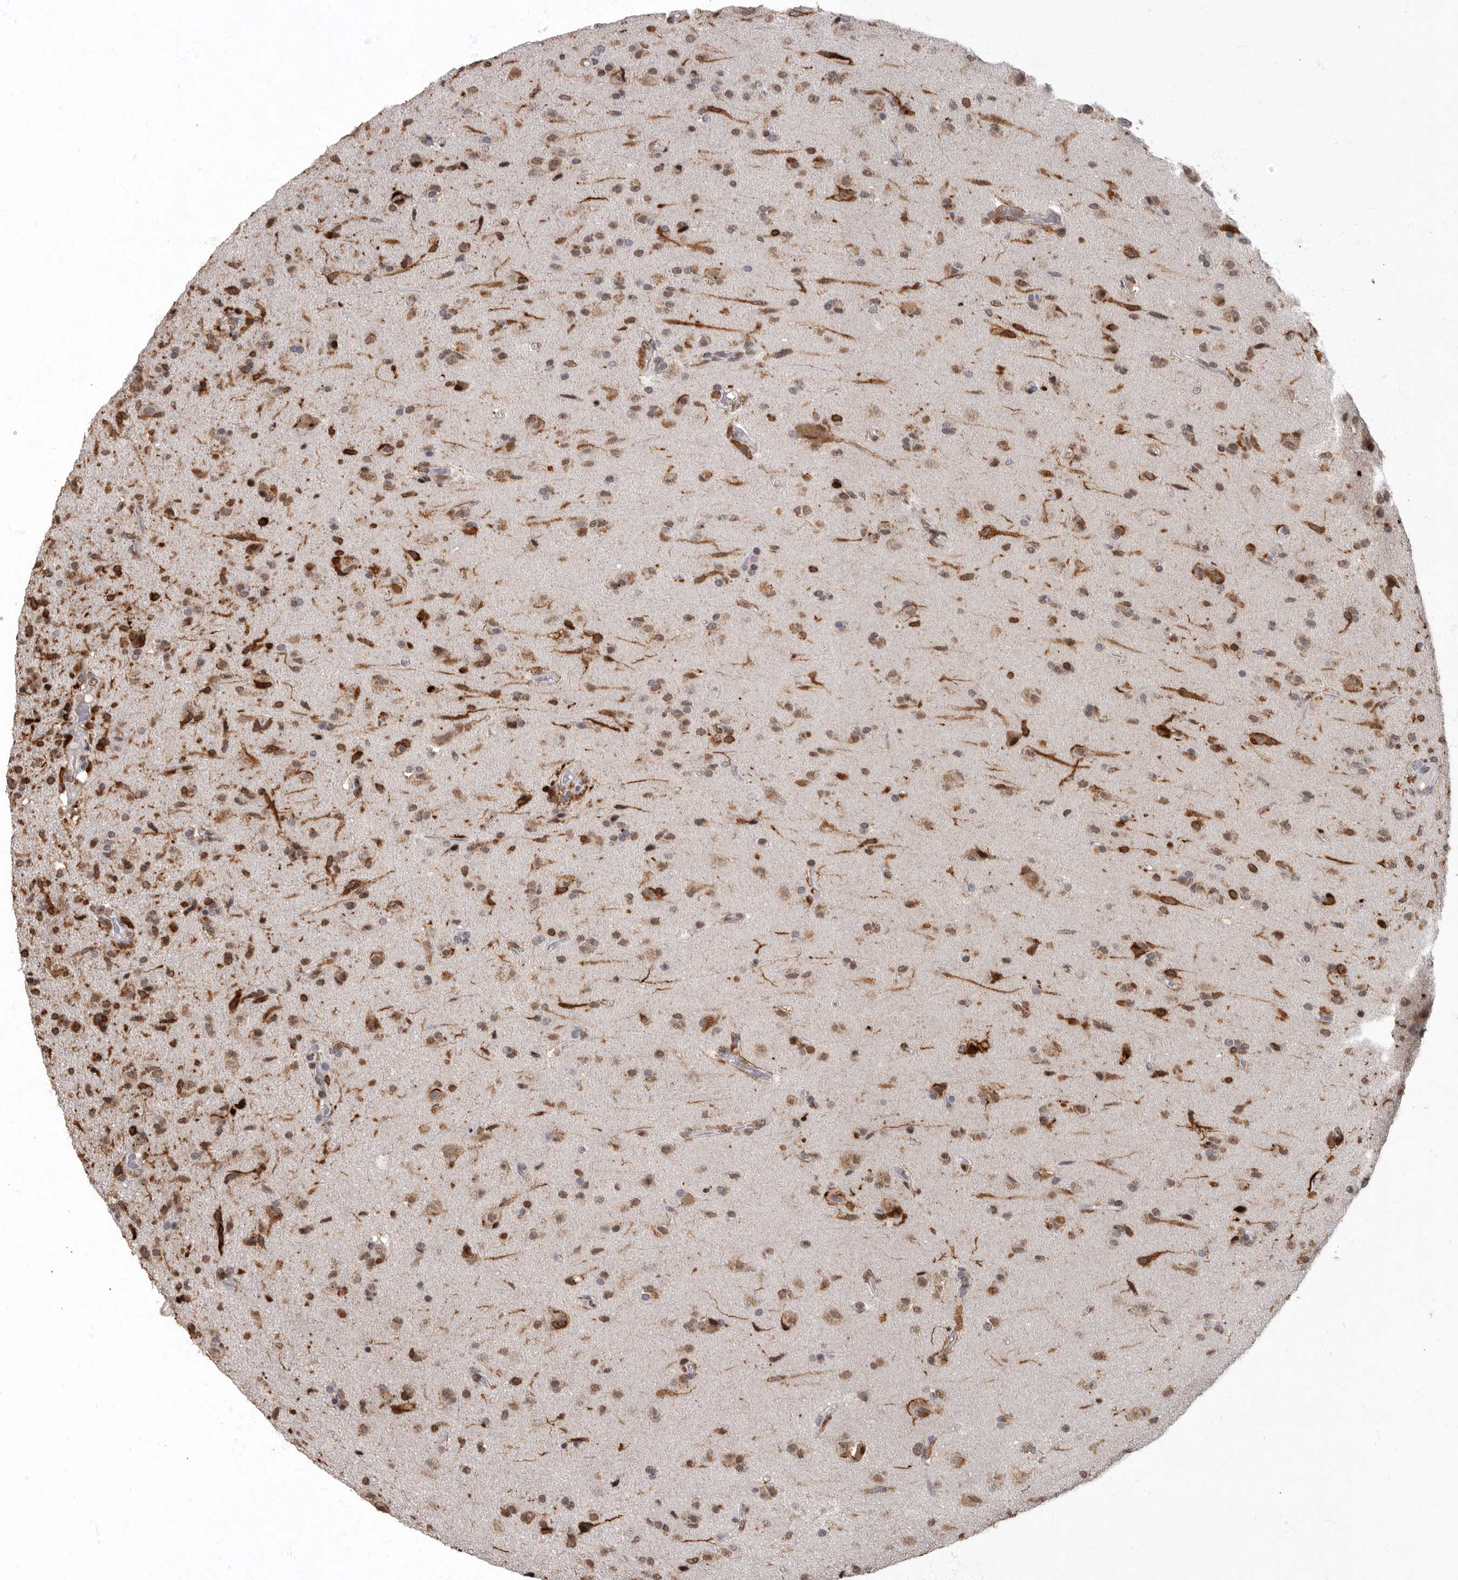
{"staining": {"intensity": "moderate", "quantity": ">75%", "location": "cytoplasmic/membranous,nuclear"}, "tissue": "glioma", "cell_type": "Tumor cells", "image_type": "cancer", "snomed": [{"axis": "morphology", "description": "Glioma, malignant, High grade"}, {"axis": "topography", "description": "Brain"}], "caption": "About >75% of tumor cells in malignant glioma (high-grade) display moderate cytoplasmic/membranous and nuclear protein positivity as visualized by brown immunohistochemical staining.", "gene": "NBL1", "patient": {"sex": "male", "age": 72}}